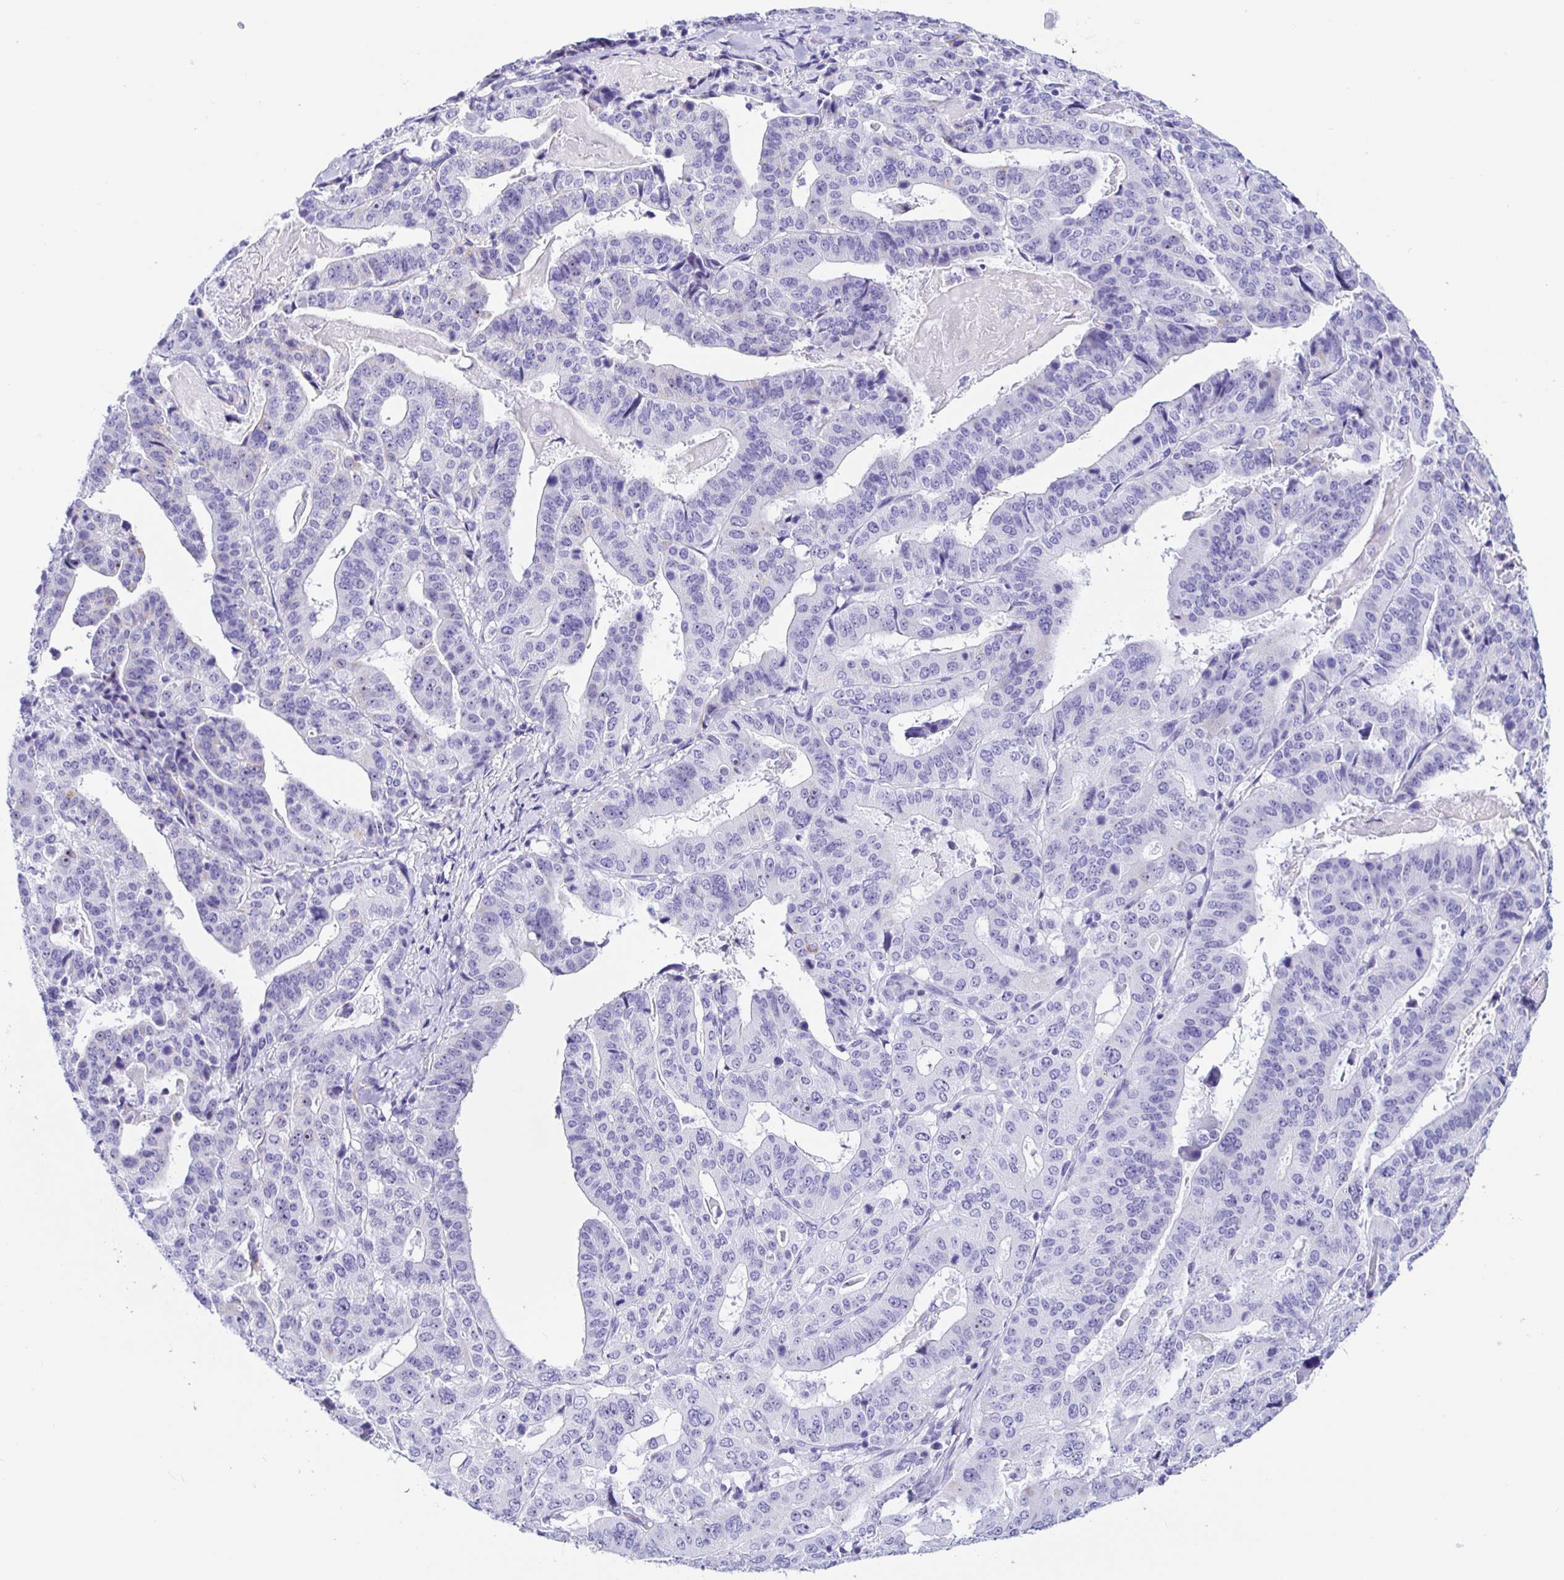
{"staining": {"intensity": "negative", "quantity": "none", "location": "none"}, "tissue": "stomach cancer", "cell_type": "Tumor cells", "image_type": "cancer", "snomed": [{"axis": "morphology", "description": "Adenocarcinoma, NOS"}, {"axis": "topography", "description": "Stomach"}], "caption": "A high-resolution histopathology image shows immunohistochemistry staining of stomach adenocarcinoma, which shows no significant staining in tumor cells.", "gene": "PRAMEF19", "patient": {"sex": "male", "age": 48}}